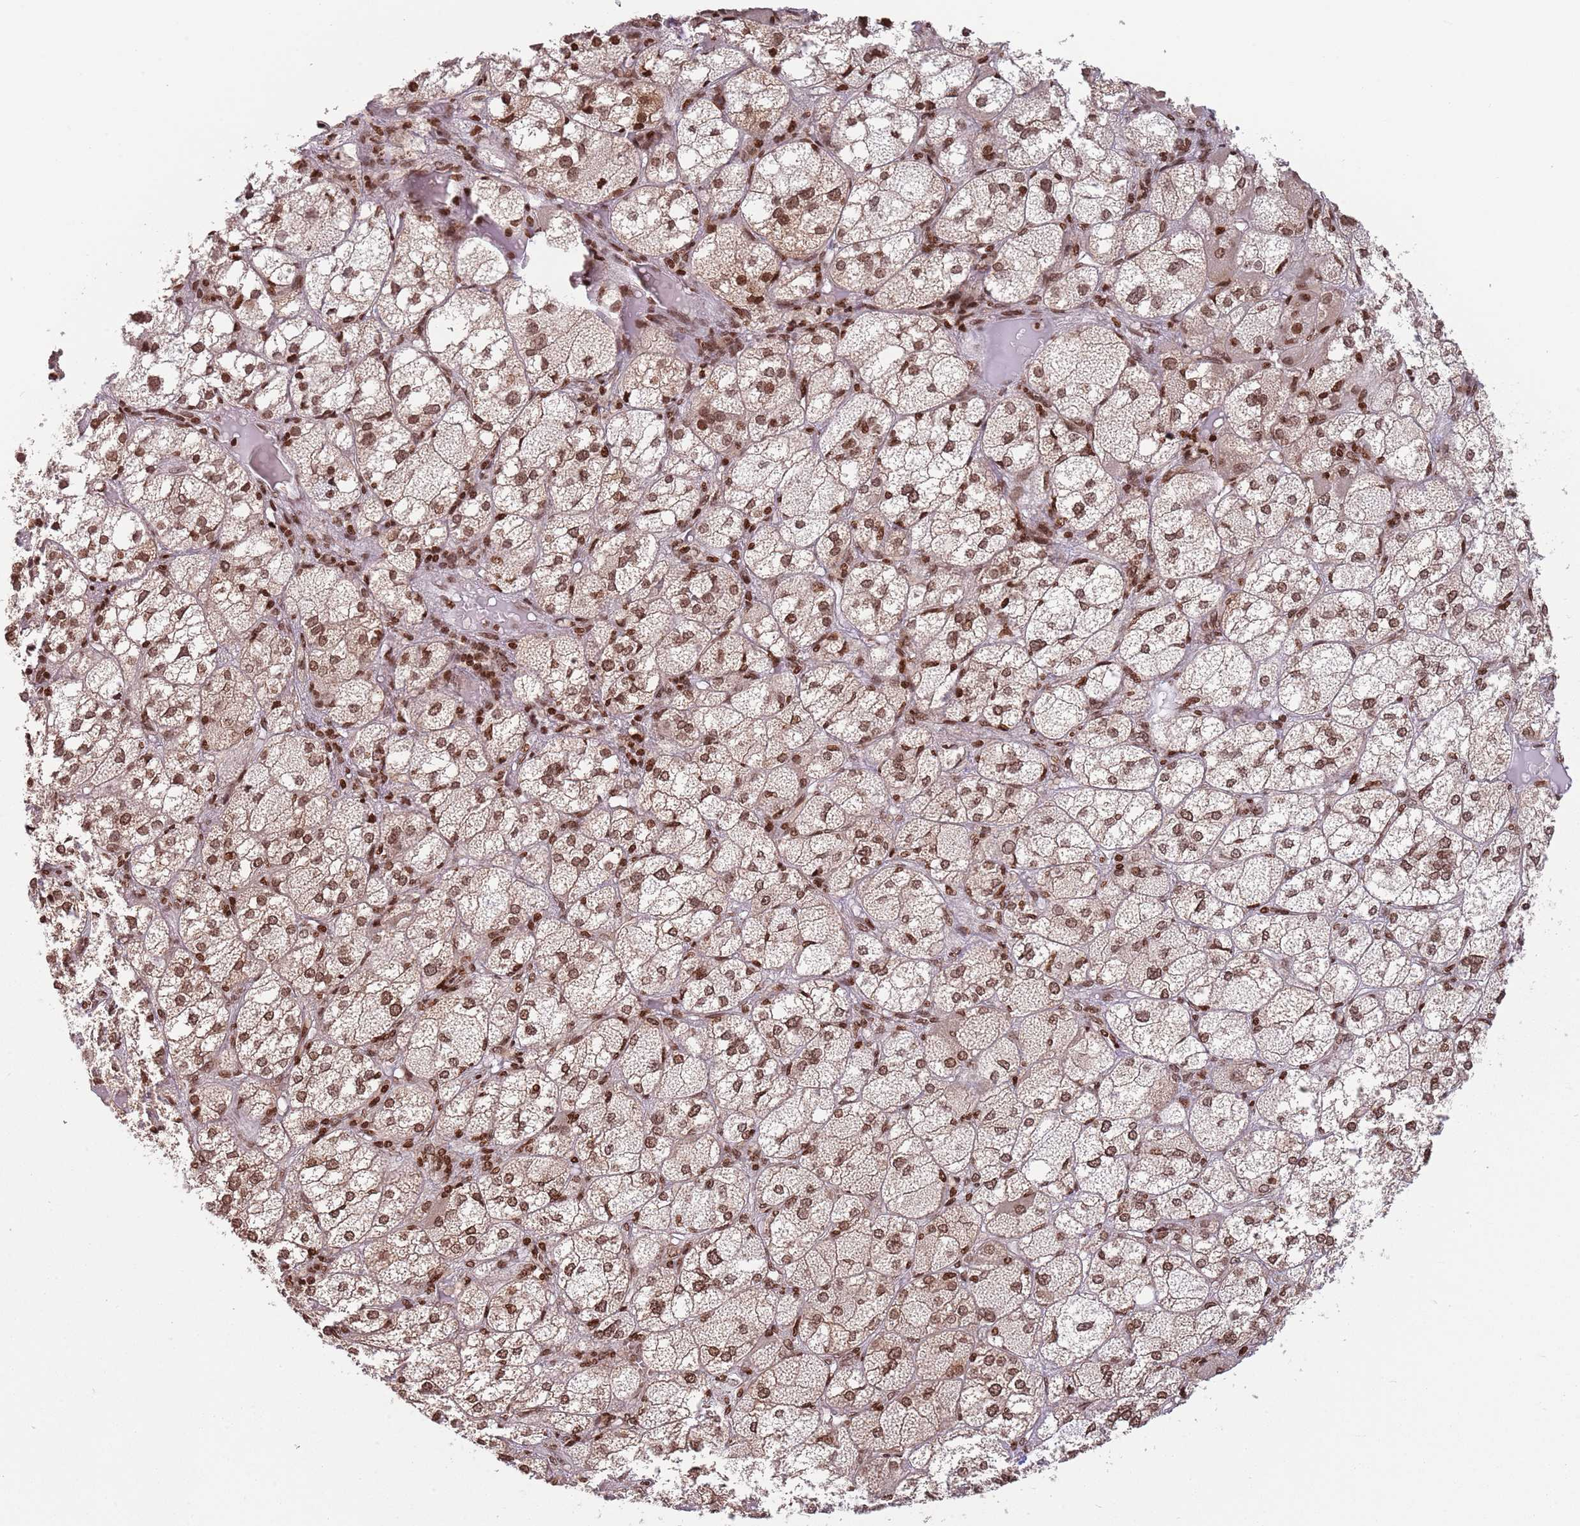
{"staining": {"intensity": "strong", "quantity": ">75%", "location": "nuclear"}, "tissue": "adrenal gland", "cell_type": "Glandular cells", "image_type": "normal", "snomed": [{"axis": "morphology", "description": "Normal tissue, NOS"}, {"axis": "topography", "description": "Adrenal gland"}], "caption": "Glandular cells demonstrate high levels of strong nuclear expression in about >75% of cells in unremarkable human adrenal gland. The staining was performed using DAB, with brown indicating positive protein expression. Nuclei are stained blue with hematoxylin.", "gene": "SH3RF3", "patient": {"sex": "female", "age": 61}}